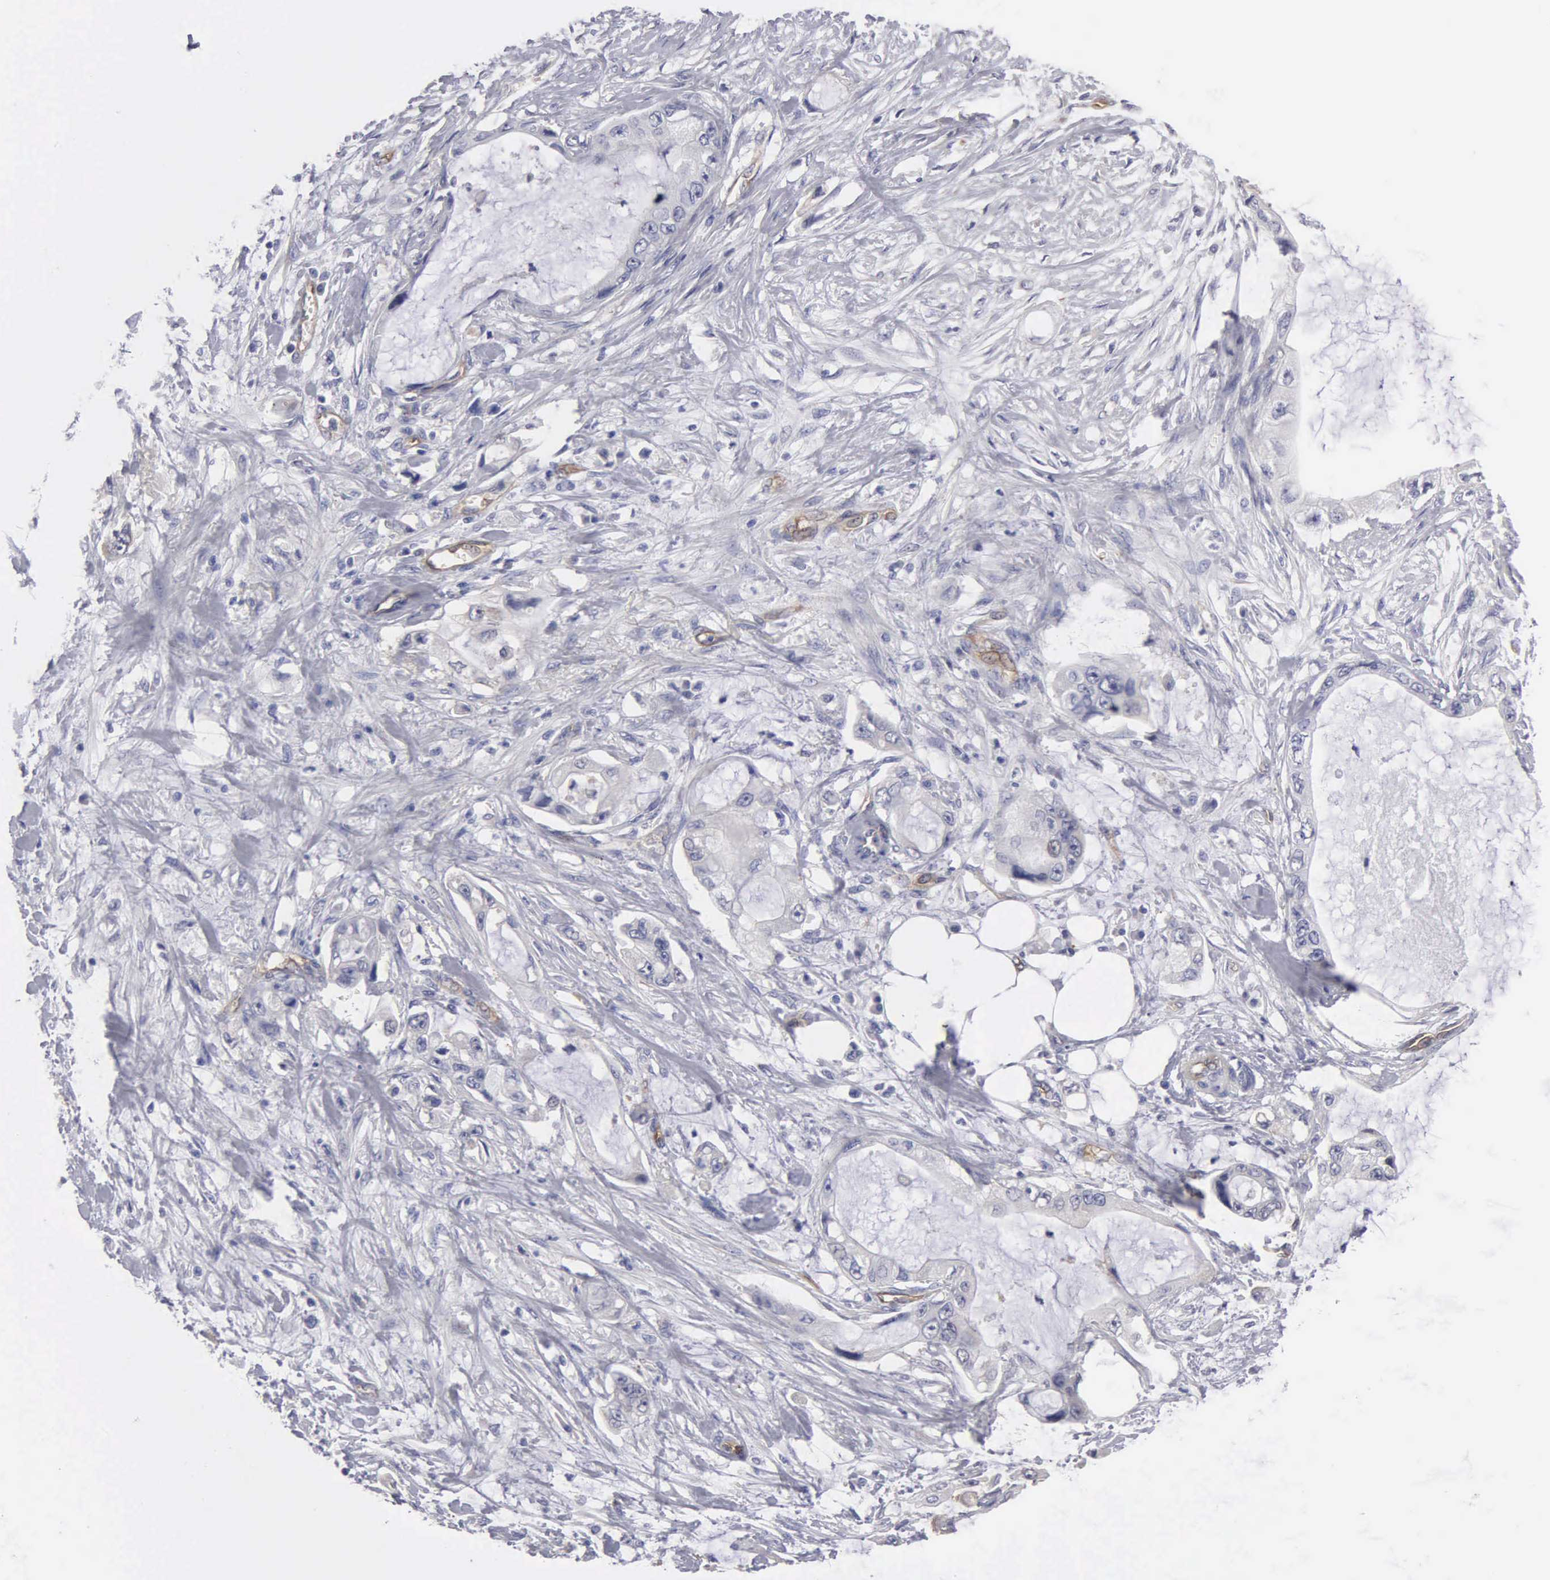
{"staining": {"intensity": "weak", "quantity": "<25%", "location": "cytoplasmic/membranous"}, "tissue": "pancreatic cancer", "cell_type": "Tumor cells", "image_type": "cancer", "snomed": [{"axis": "morphology", "description": "Adenocarcinoma, NOS"}, {"axis": "topography", "description": "Pancreas"}, {"axis": "topography", "description": "Stomach, upper"}], "caption": "Pancreatic cancer was stained to show a protein in brown. There is no significant positivity in tumor cells.", "gene": "RDX", "patient": {"sex": "male", "age": 77}}